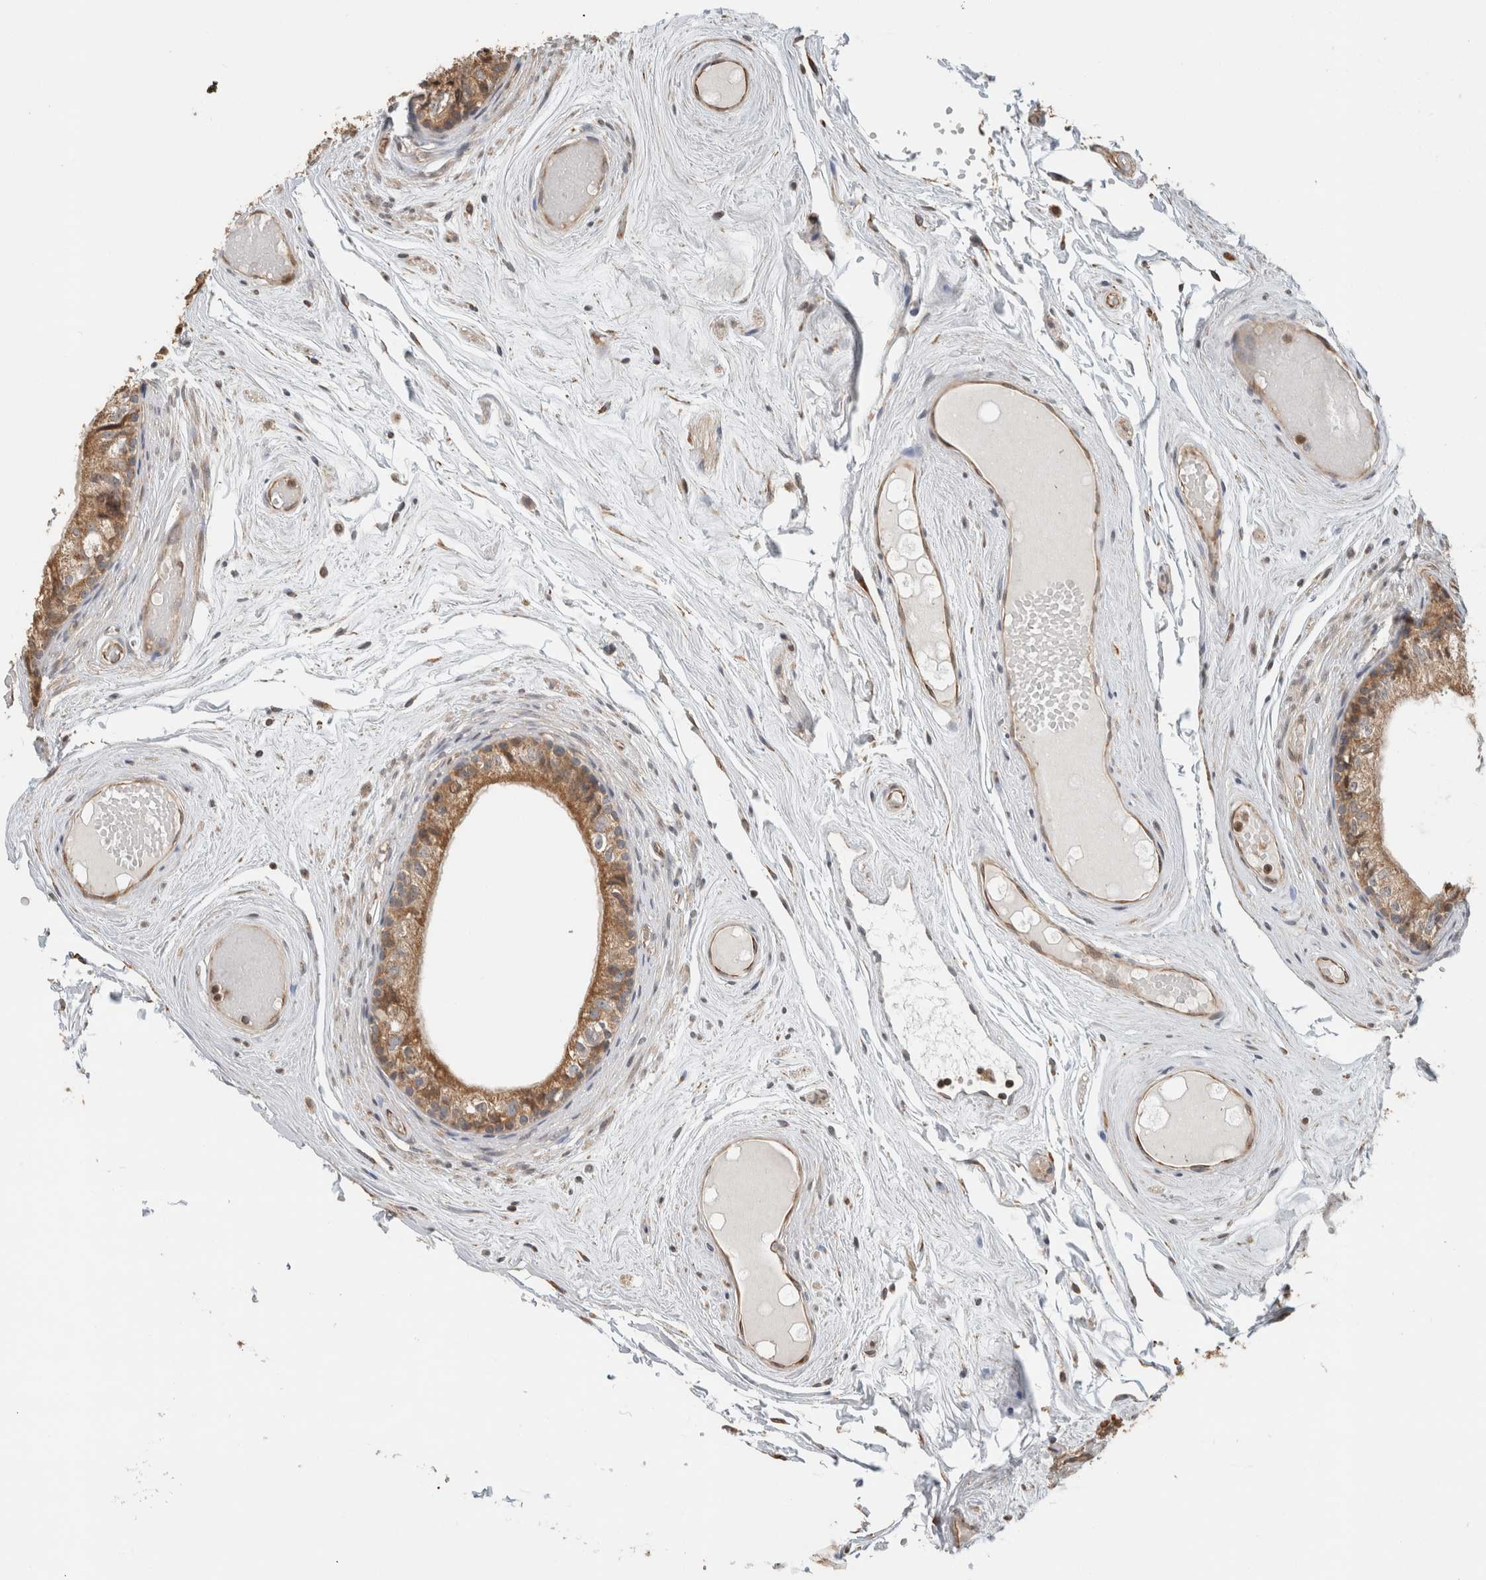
{"staining": {"intensity": "moderate", "quantity": "25%-75%", "location": "cytoplasmic/membranous"}, "tissue": "epididymis", "cell_type": "Glandular cells", "image_type": "normal", "snomed": [{"axis": "morphology", "description": "Normal tissue, NOS"}, {"axis": "topography", "description": "Epididymis"}], "caption": "Glandular cells display moderate cytoplasmic/membranous expression in about 25%-75% of cells in unremarkable epididymis.", "gene": "GINS4", "patient": {"sex": "male", "age": 79}}